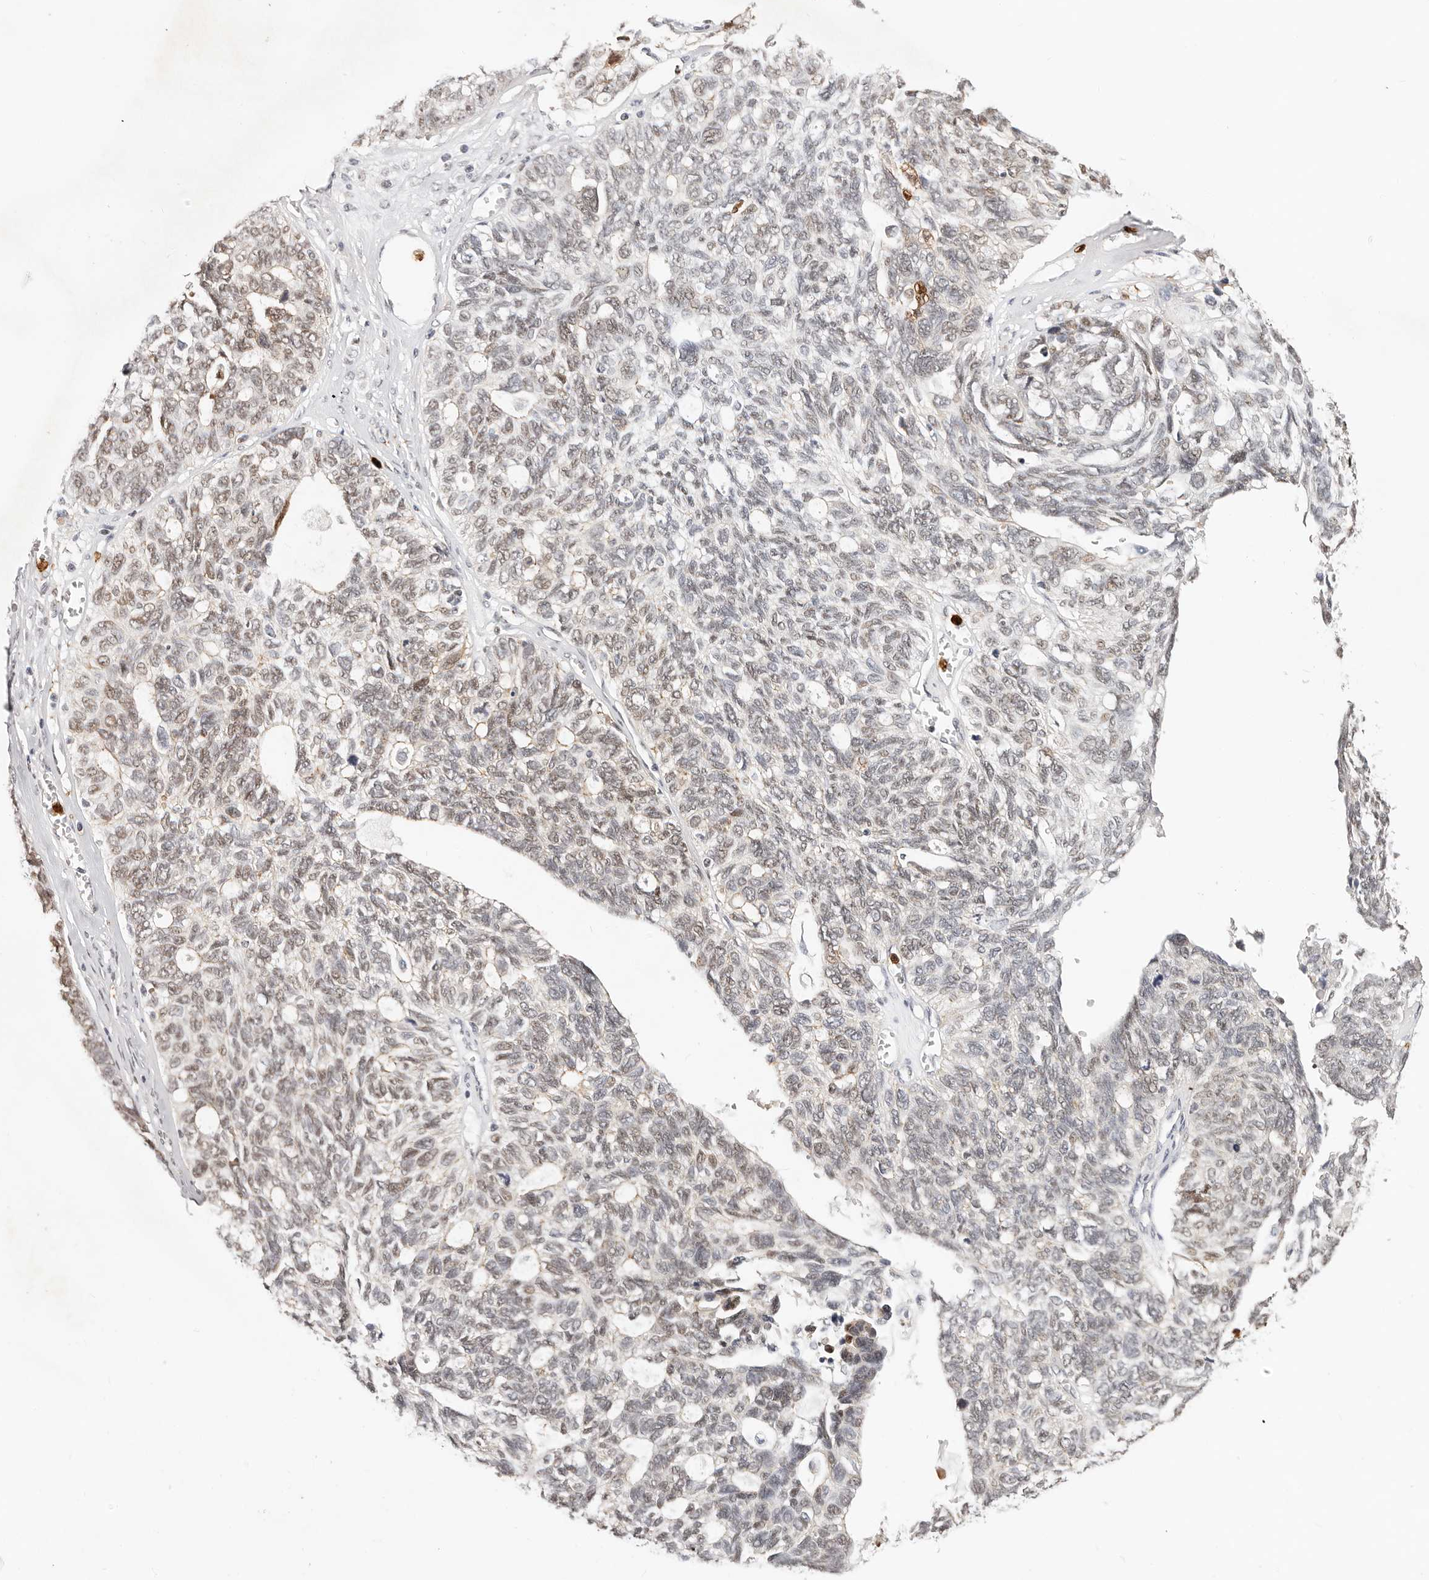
{"staining": {"intensity": "weak", "quantity": "25%-75%", "location": "nuclear"}, "tissue": "ovarian cancer", "cell_type": "Tumor cells", "image_type": "cancer", "snomed": [{"axis": "morphology", "description": "Cystadenocarcinoma, serous, NOS"}, {"axis": "topography", "description": "Ovary"}], "caption": "A high-resolution photomicrograph shows IHC staining of ovarian cancer, which reveals weak nuclear positivity in approximately 25%-75% of tumor cells.", "gene": "AFDN", "patient": {"sex": "female", "age": 79}}